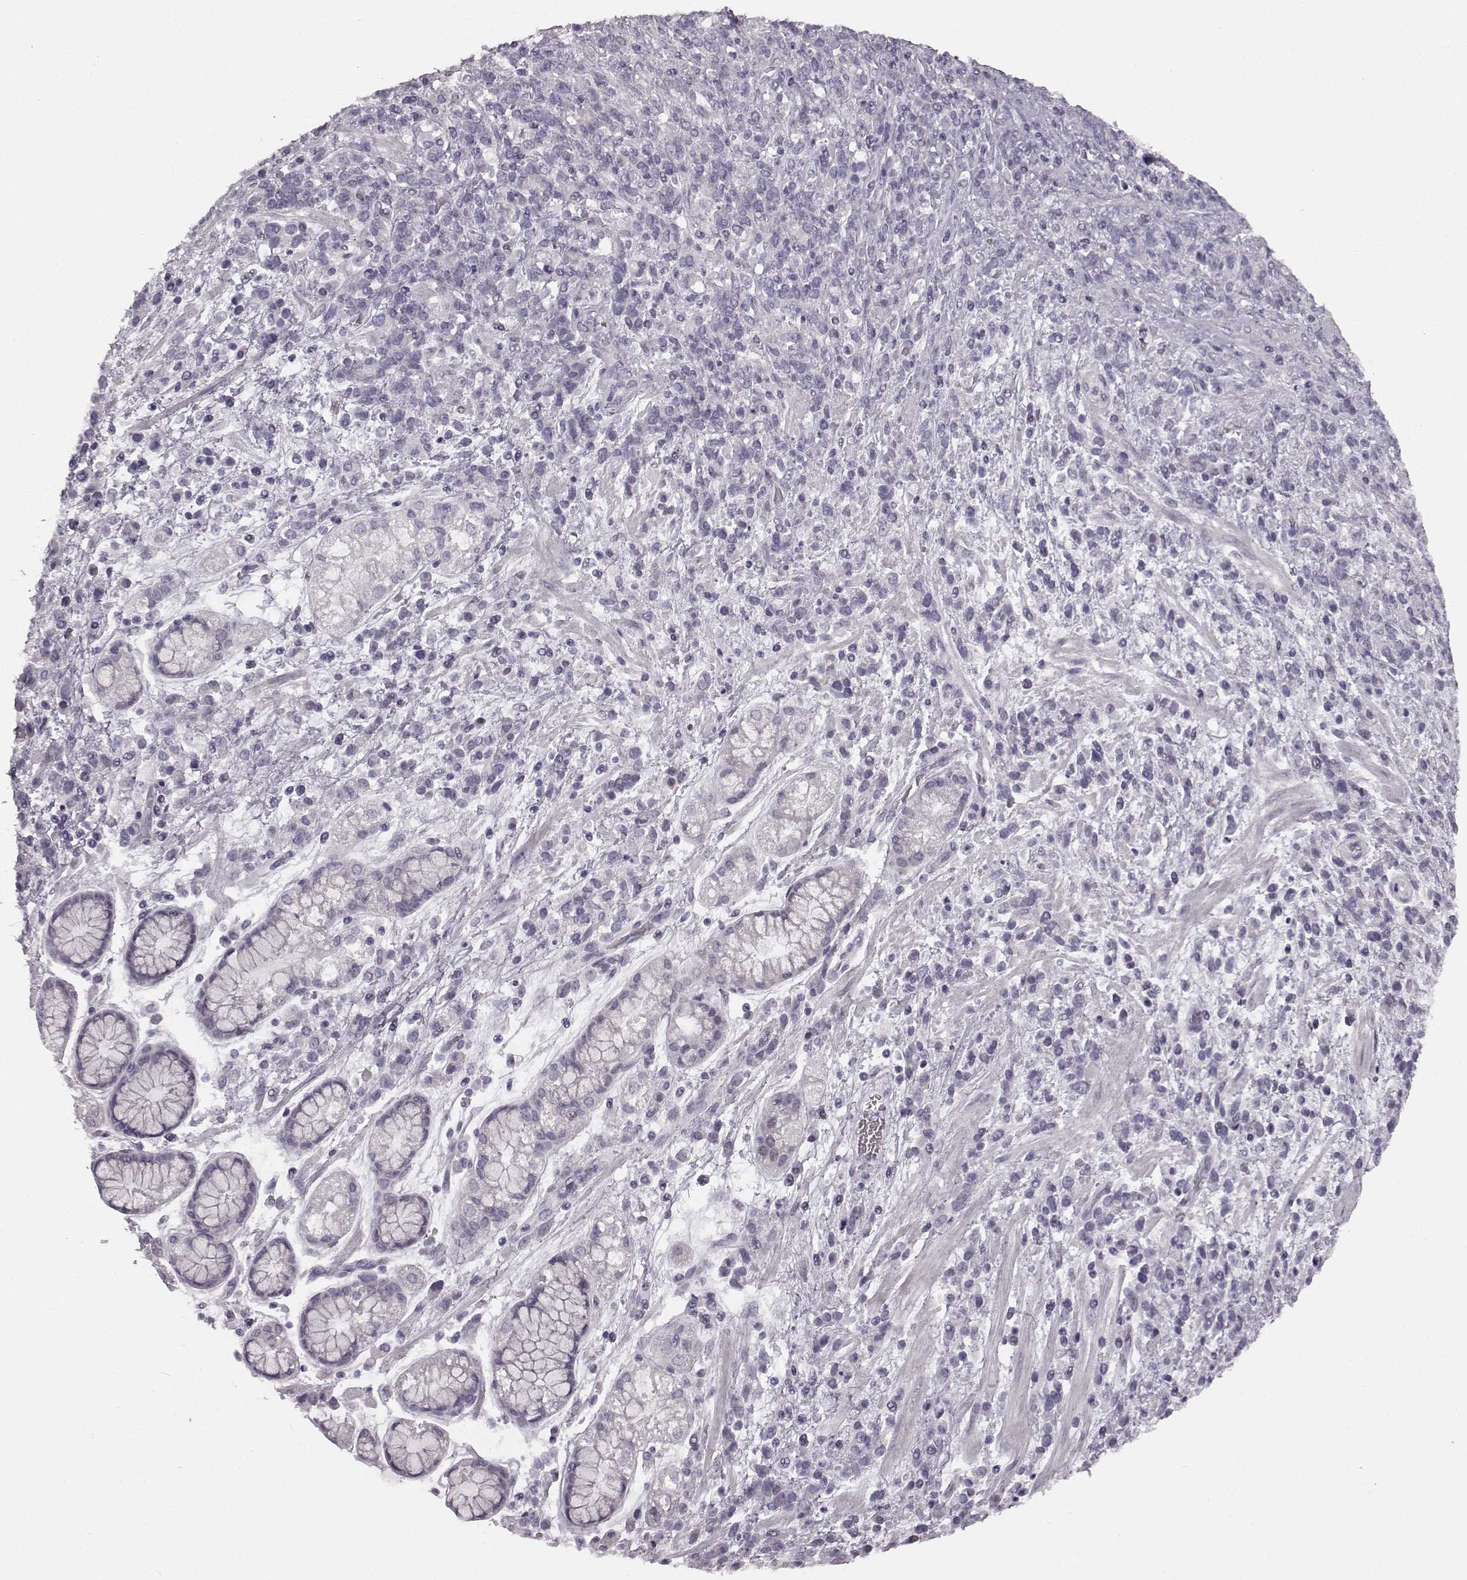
{"staining": {"intensity": "negative", "quantity": "none", "location": "none"}, "tissue": "stomach cancer", "cell_type": "Tumor cells", "image_type": "cancer", "snomed": [{"axis": "morphology", "description": "Adenocarcinoma, NOS"}, {"axis": "topography", "description": "Stomach"}], "caption": "Protein analysis of stomach cancer demonstrates no significant expression in tumor cells.", "gene": "SEMG2", "patient": {"sex": "female", "age": 57}}